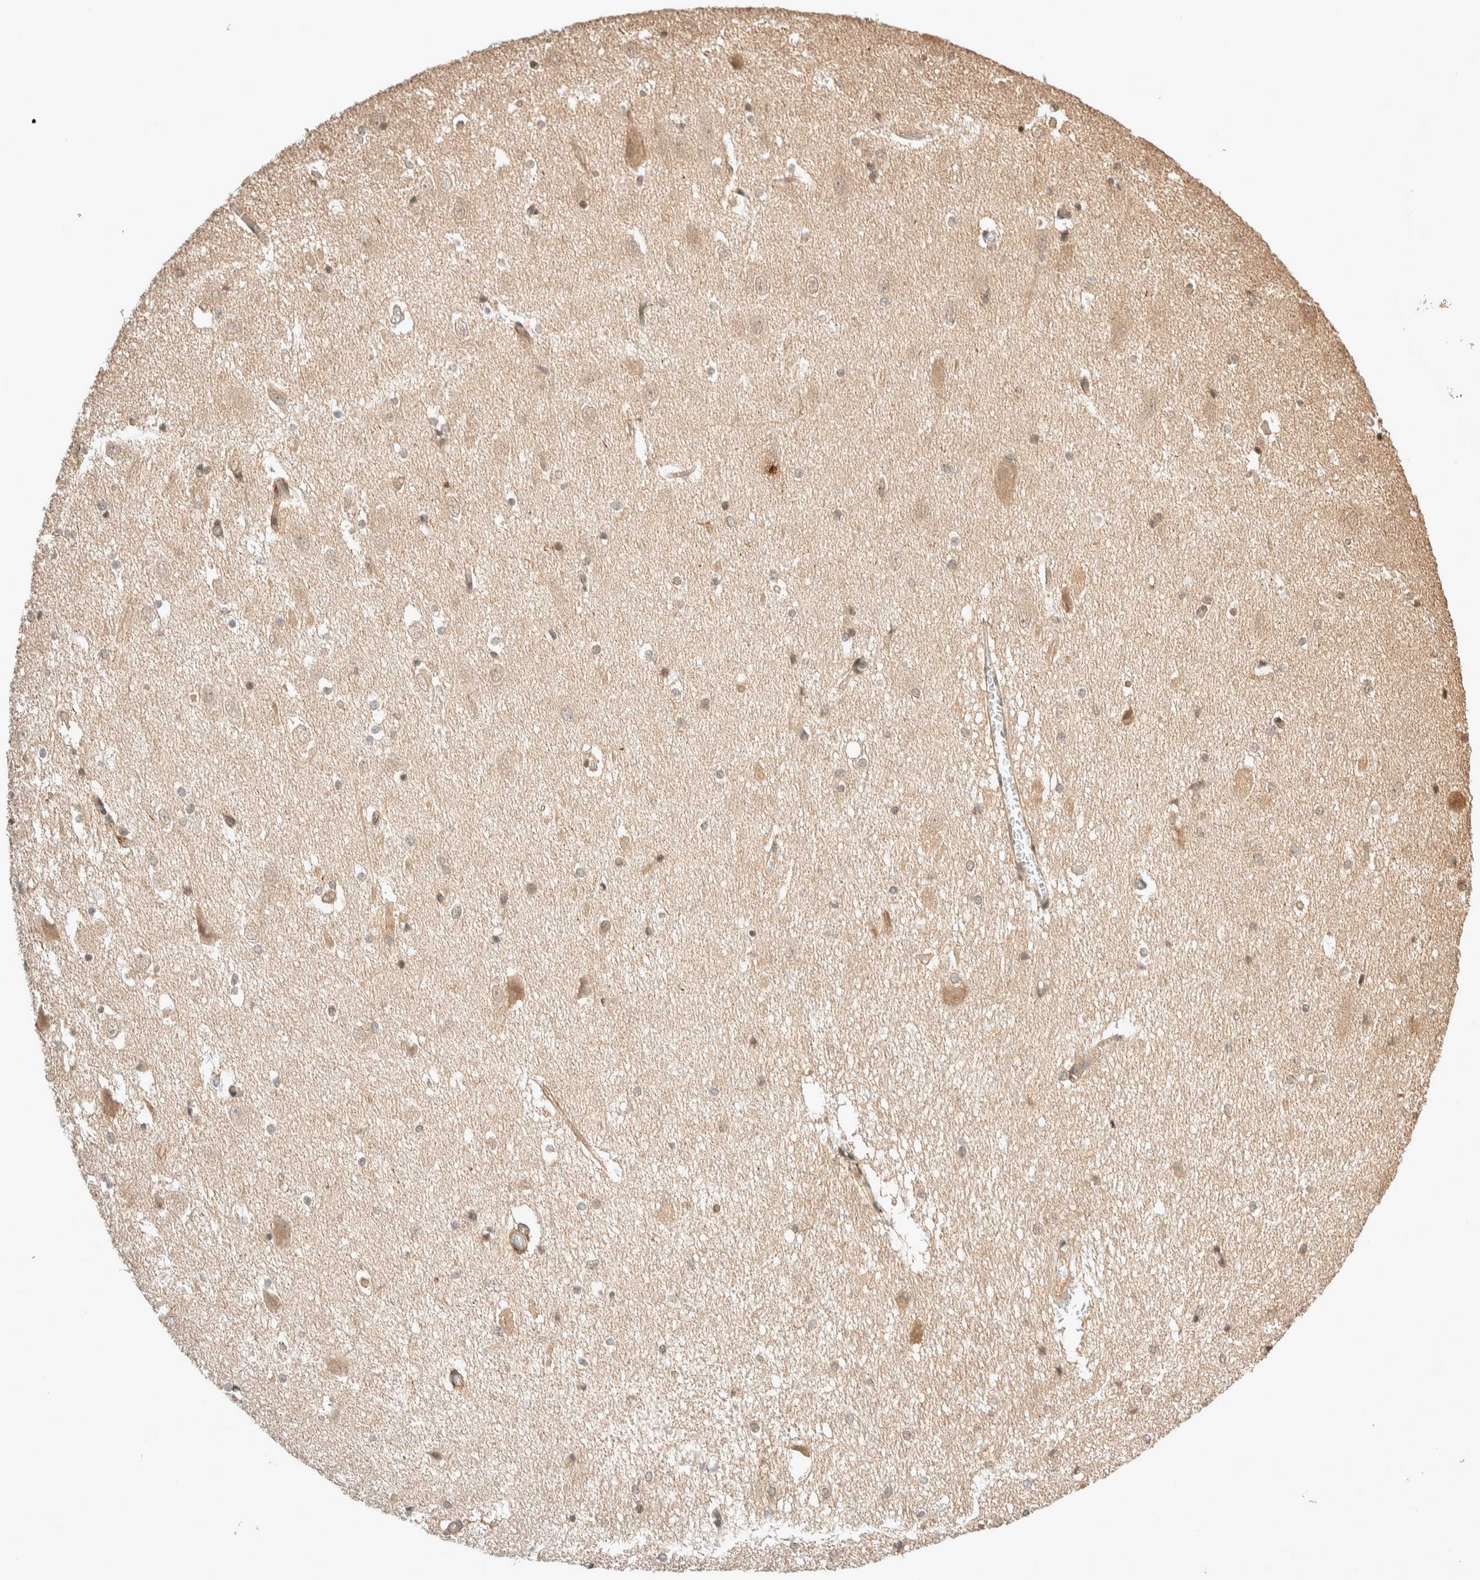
{"staining": {"intensity": "negative", "quantity": "none", "location": "none"}, "tissue": "hippocampus", "cell_type": "Glial cells", "image_type": "normal", "snomed": [{"axis": "morphology", "description": "Normal tissue, NOS"}, {"axis": "topography", "description": "Hippocampus"}], "caption": "Hippocampus stained for a protein using IHC demonstrates no positivity glial cells.", "gene": "THRA", "patient": {"sex": "female", "age": 19}}